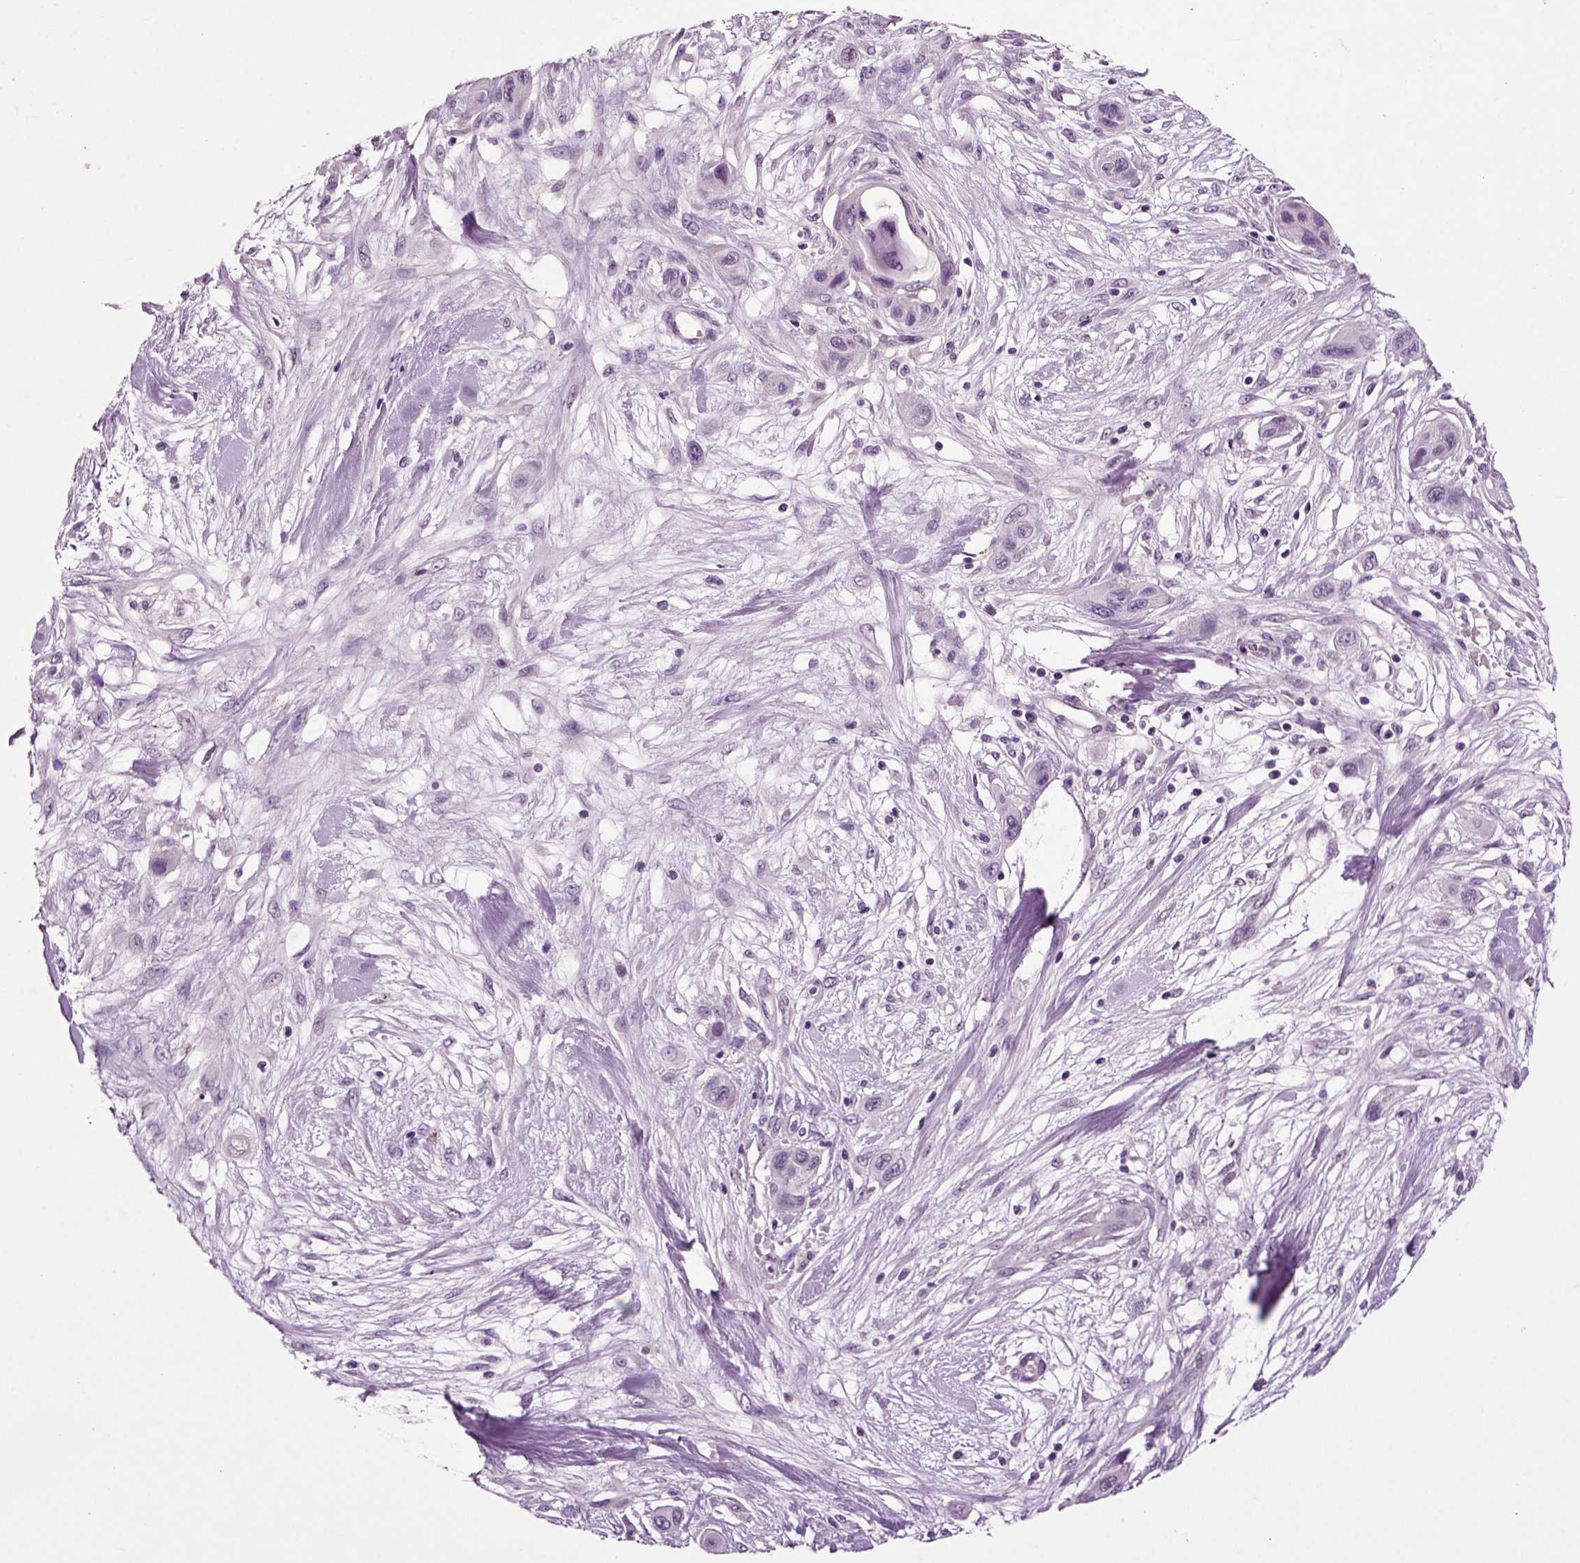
{"staining": {"intensity": "negative", "quantity": "none", "location": "none"}, "tissue": "skin cancer", "cell_type": "Tumor cells", "image_type": "cancer", "snomed": [{"axis": "morphology", "description": "Squamous cell carcinoma, NOS"}, {"axis": "topography", "description": "Skin"}], "caption": "IHC of skin squamous cell carcinoma displays no staining in tumor cells.", "gene": "CRHR1", "patient": {"sex": "male", "age": 79}}